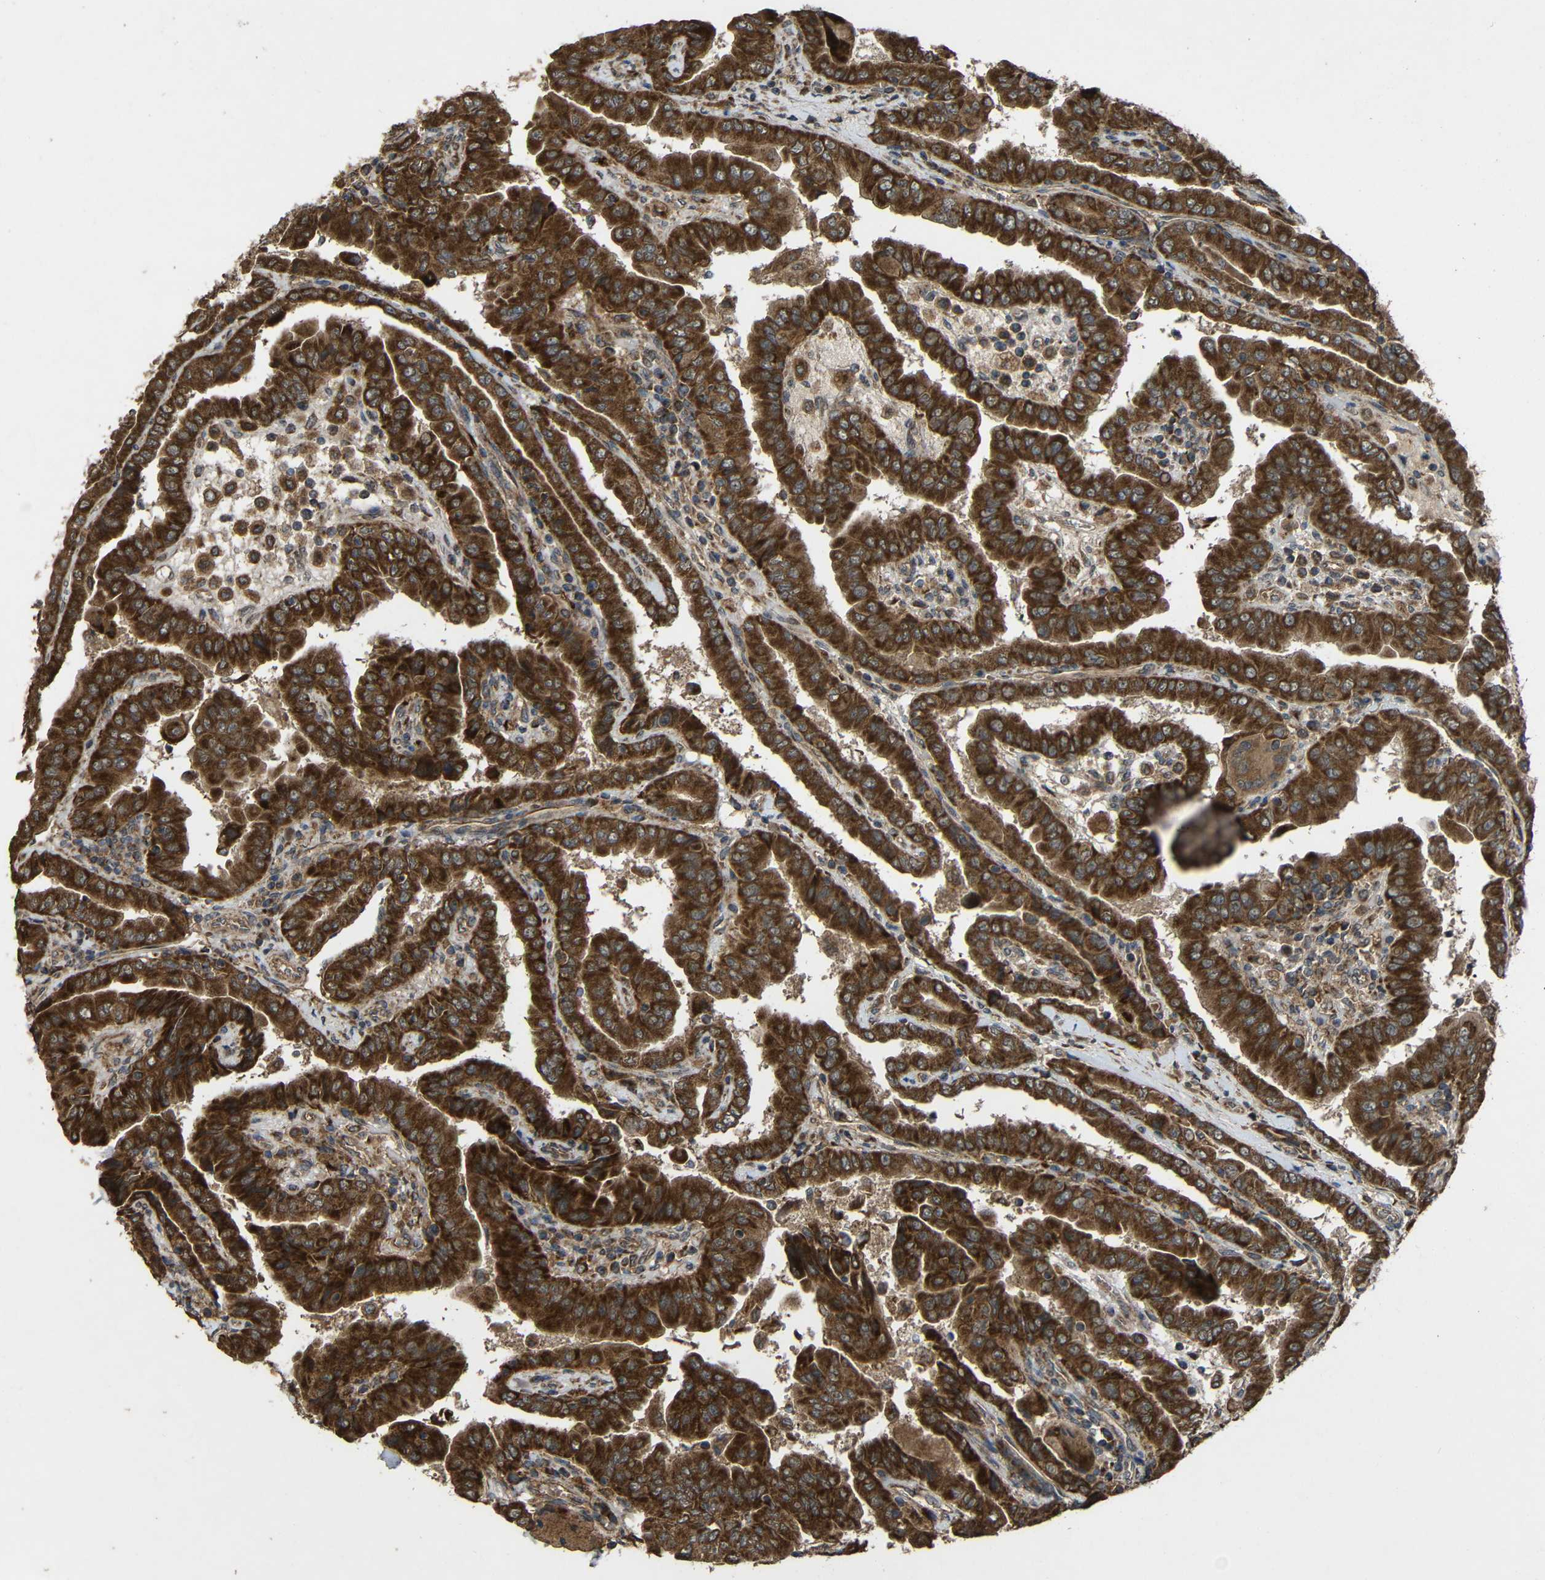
{"staining": {"intensity": "strong", "quantity": ">75%", "location": "cytoplasmic/membranous"}, "tissue": "thyroid cancer", "cell_type": "Tumor cells", "image_type": "cancer", "snomed": [{"axis": "morphology", "description": "Papillary adenocarcinoma, NOS"}, {"axis": "topography", "description": "Thyroid gland"}], "caption": "Tumor cells reveal high levels of strong cytoplasmic/membranous staining in about >75% of cells in human thyroid cancer (papillary adenocarcinoma).", "gene": "C1GALT1", "patient": {"sex": "male", "age": 33}}